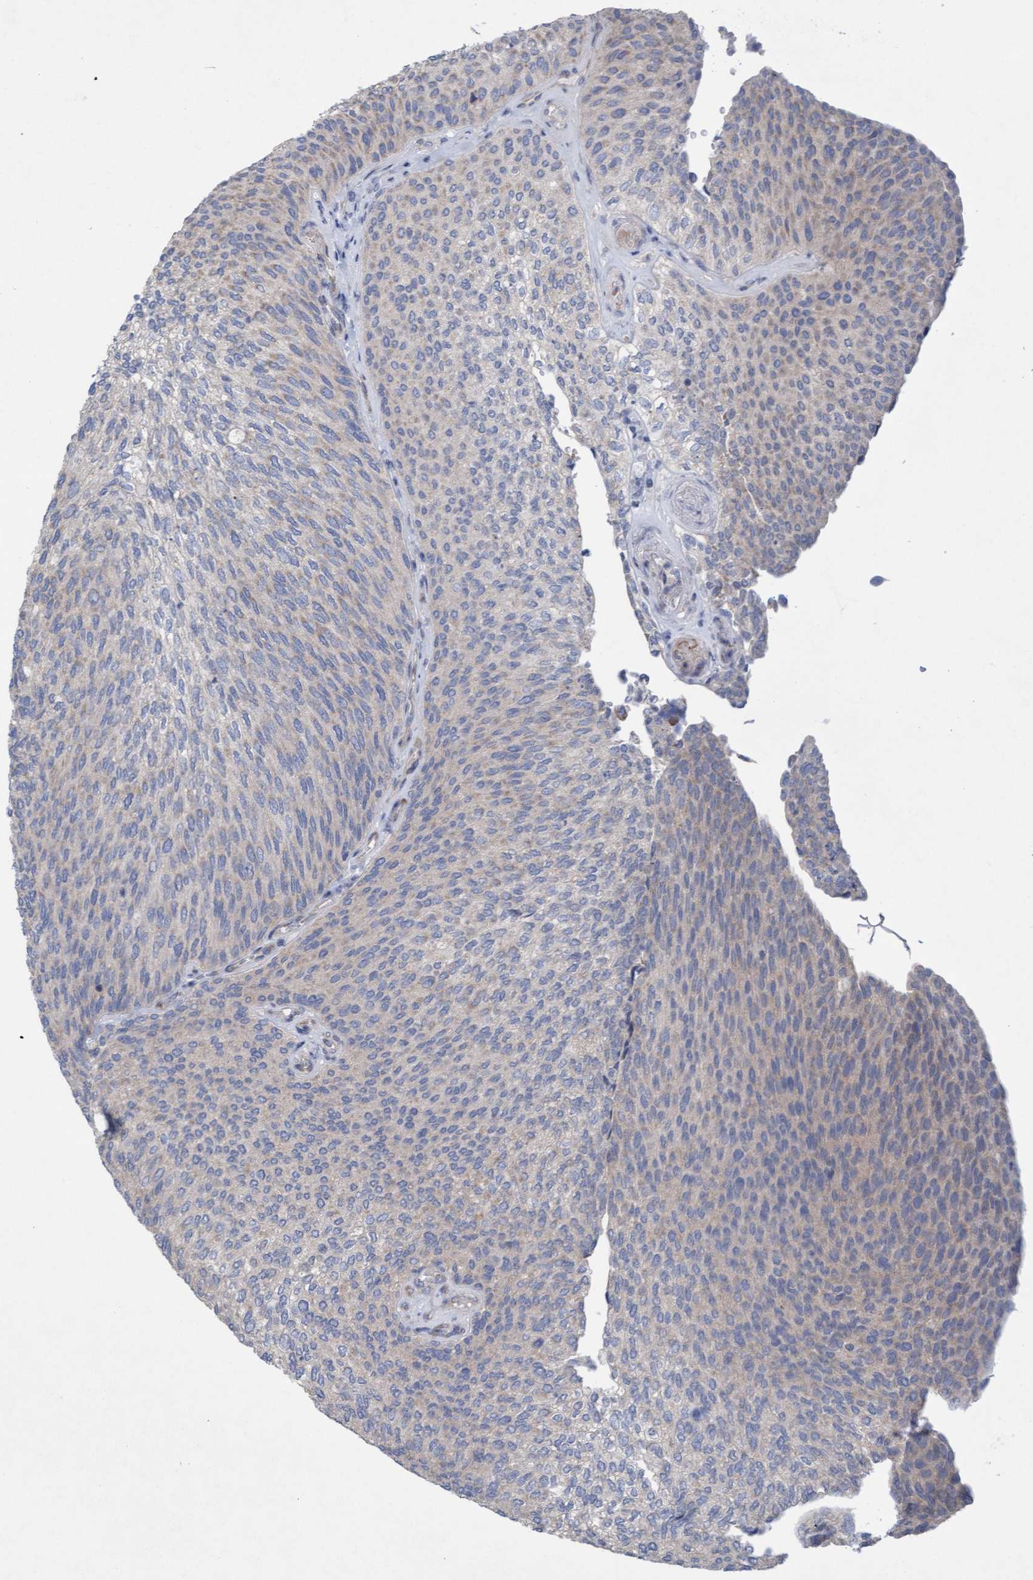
{"staining": {"intensity": "negative", "quantity": "none", "location": "none"}, "tissue": "urothelial cancer", "cell_type": "Tumor cells", "image_type": "cancer", "snomed": [{"axis": "morphology", "description": "Urothelial carcinoma, Low grade"}, {"axis": "topography", "description": "Urinary bladder"}], "caption": "The IHC histopathology image has no significant positivity in tumor cells of urothelial carcinoma (low-grade) tissue.", "gene": "DDHD2", "patient": {"sex": "female", "age": 79}}